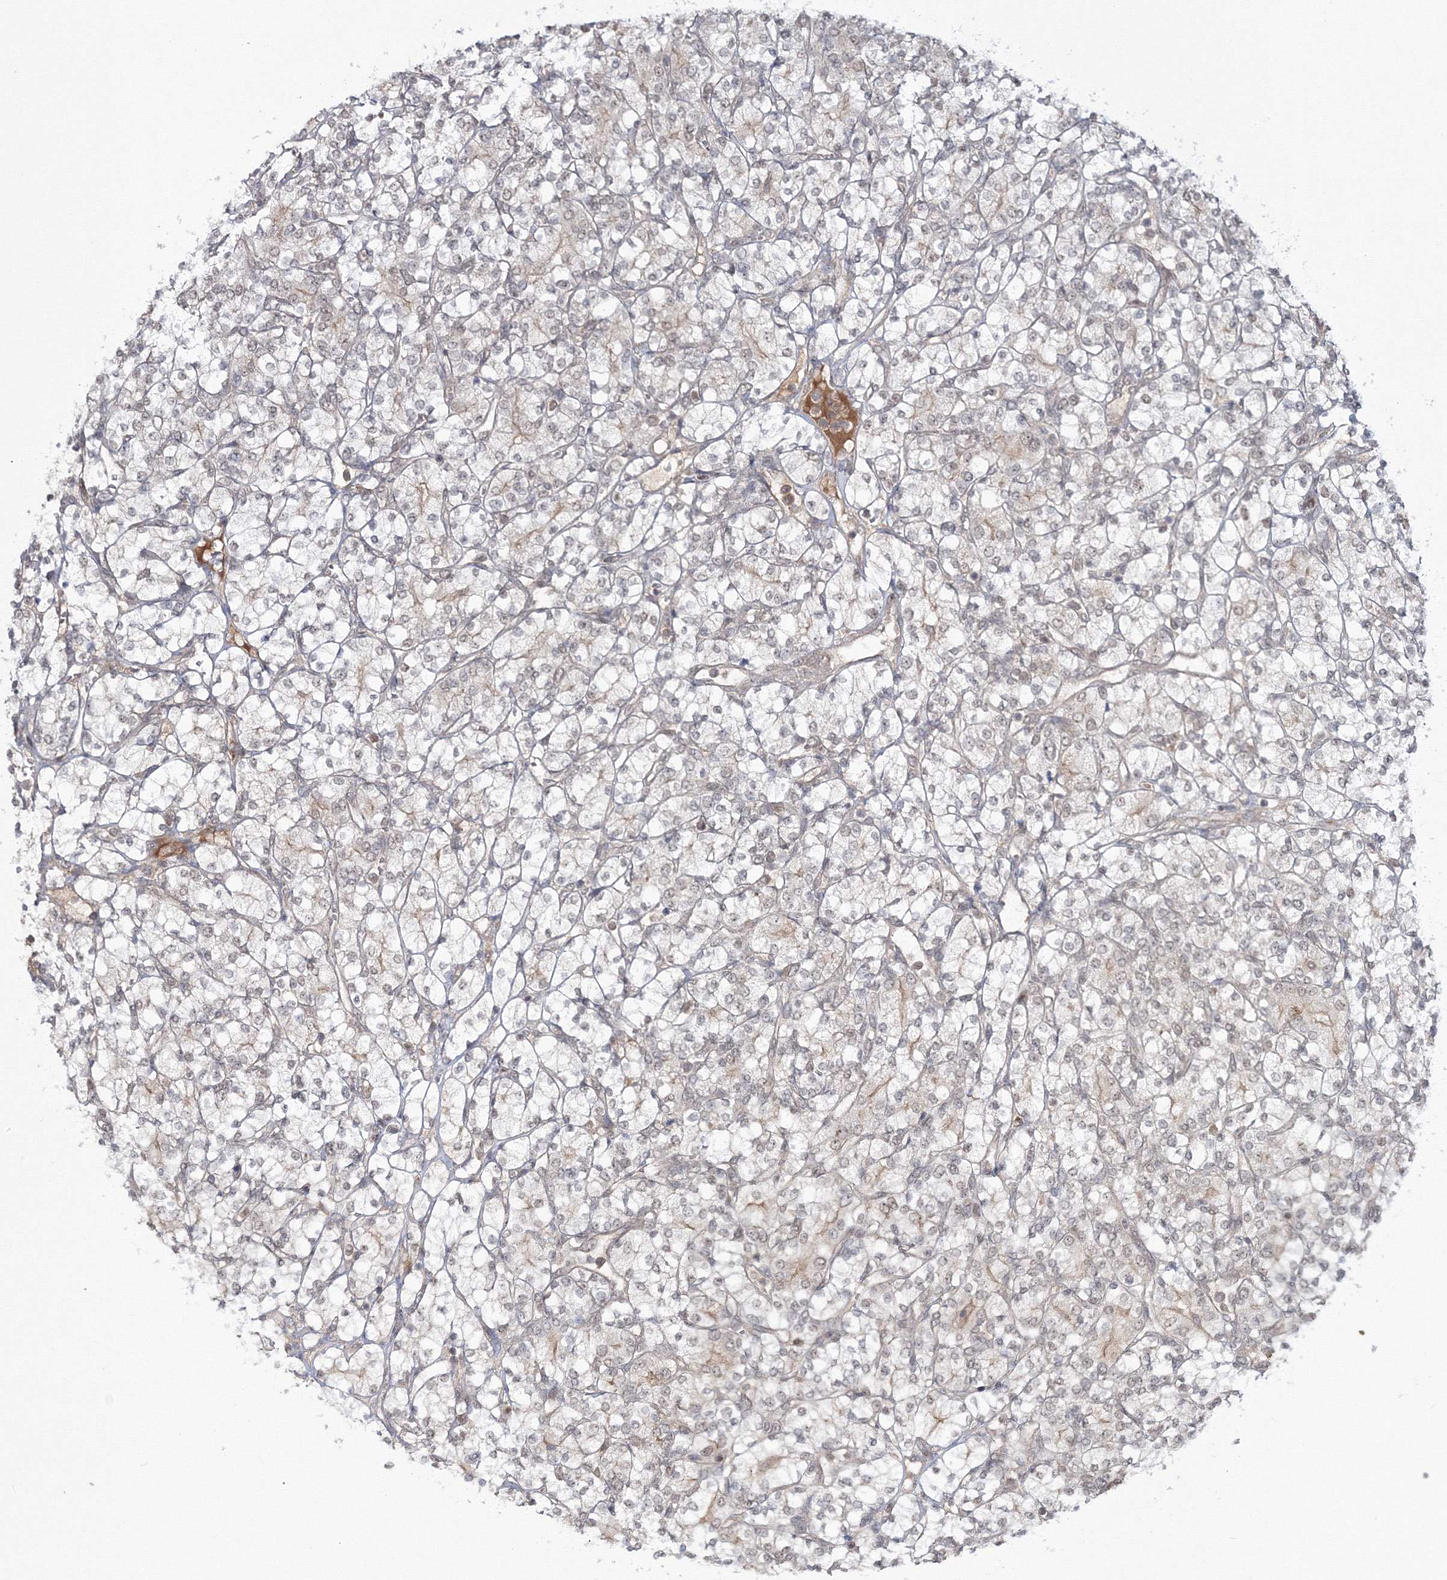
{"staining": {"intensity": "negative", "quantity": "none", "location": "none"}, "tissue": "renal cancer", "cell_type": "Tumor cells", "image_type": "cancer", "snomed": [{"axis": "morphology", "description": "Adenocarcinoma, NOS"}, {"axis": "topography", "description": "Kidney"}], "caption": "High power microscopy photomicrograph of an immunohistochemistry (IHC) histopathology image of renal cancer, revealing no significant staining in tumor cells.", "gene": "ZFAND6", "patient": {"sex": "male", "age": 77}}